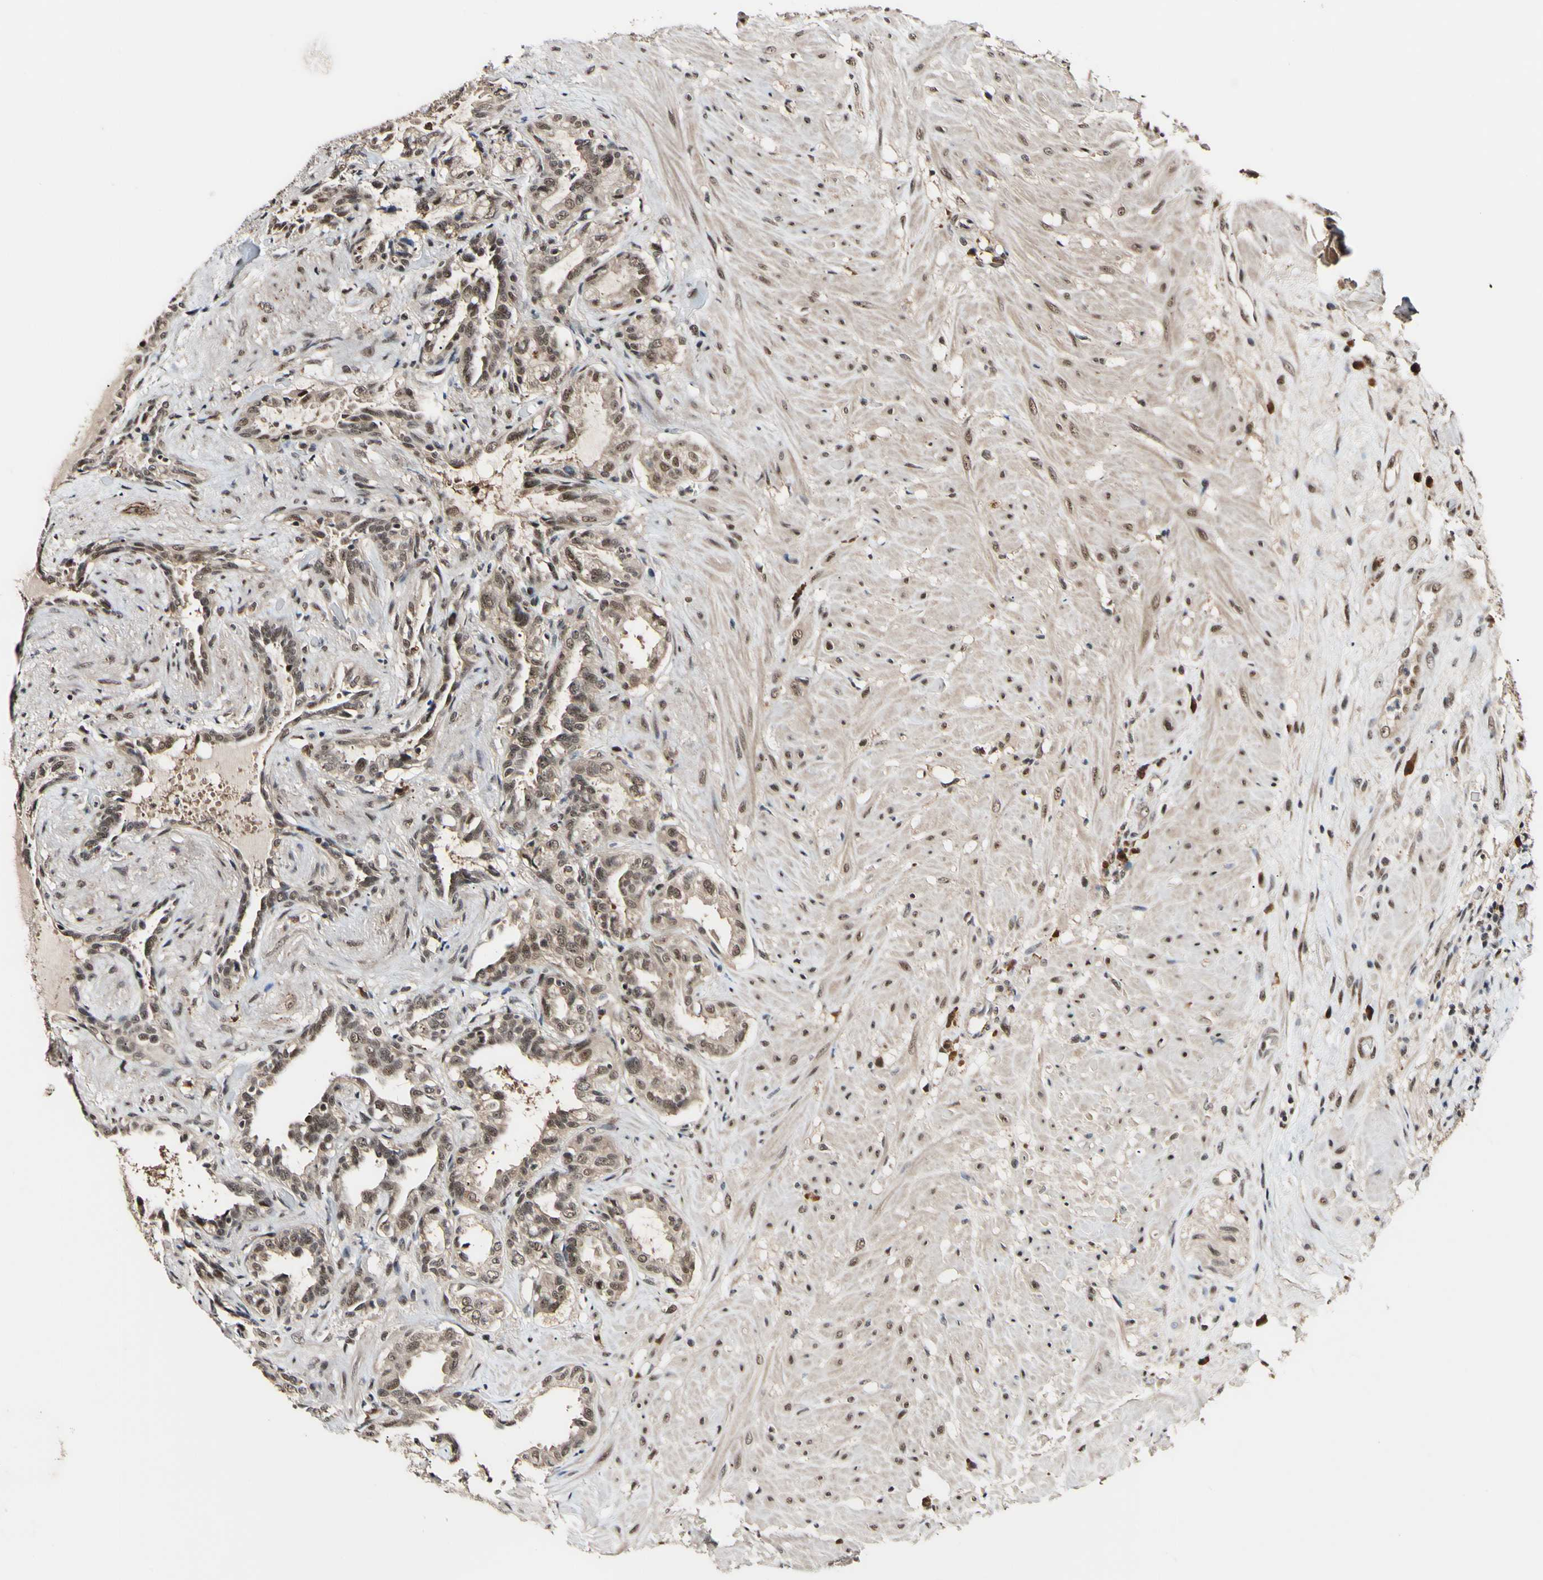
{"staining": {"intensity": "weak", "quantity": ">75%", "location": "cytoplasmic/membranous,nuclear"}, "tissue": "seminal vesicle", "cell_type": "Glandular cells", "image_type": "normal", "snomed": [{"axis": "morphology", "description": "Normal tissue, NOS"}, {"axis": "topography", "description": "Seminal veicle"}], "caption": "This is a histology image of immunohistochemistry (IHC) staining of benign seminal vesicle, which shows weak staining in the cytoplasmic/membranous,nuclear of glandular cells.", "gene": "PSMD10", "patient": {"sex": "male", "age": 61}}